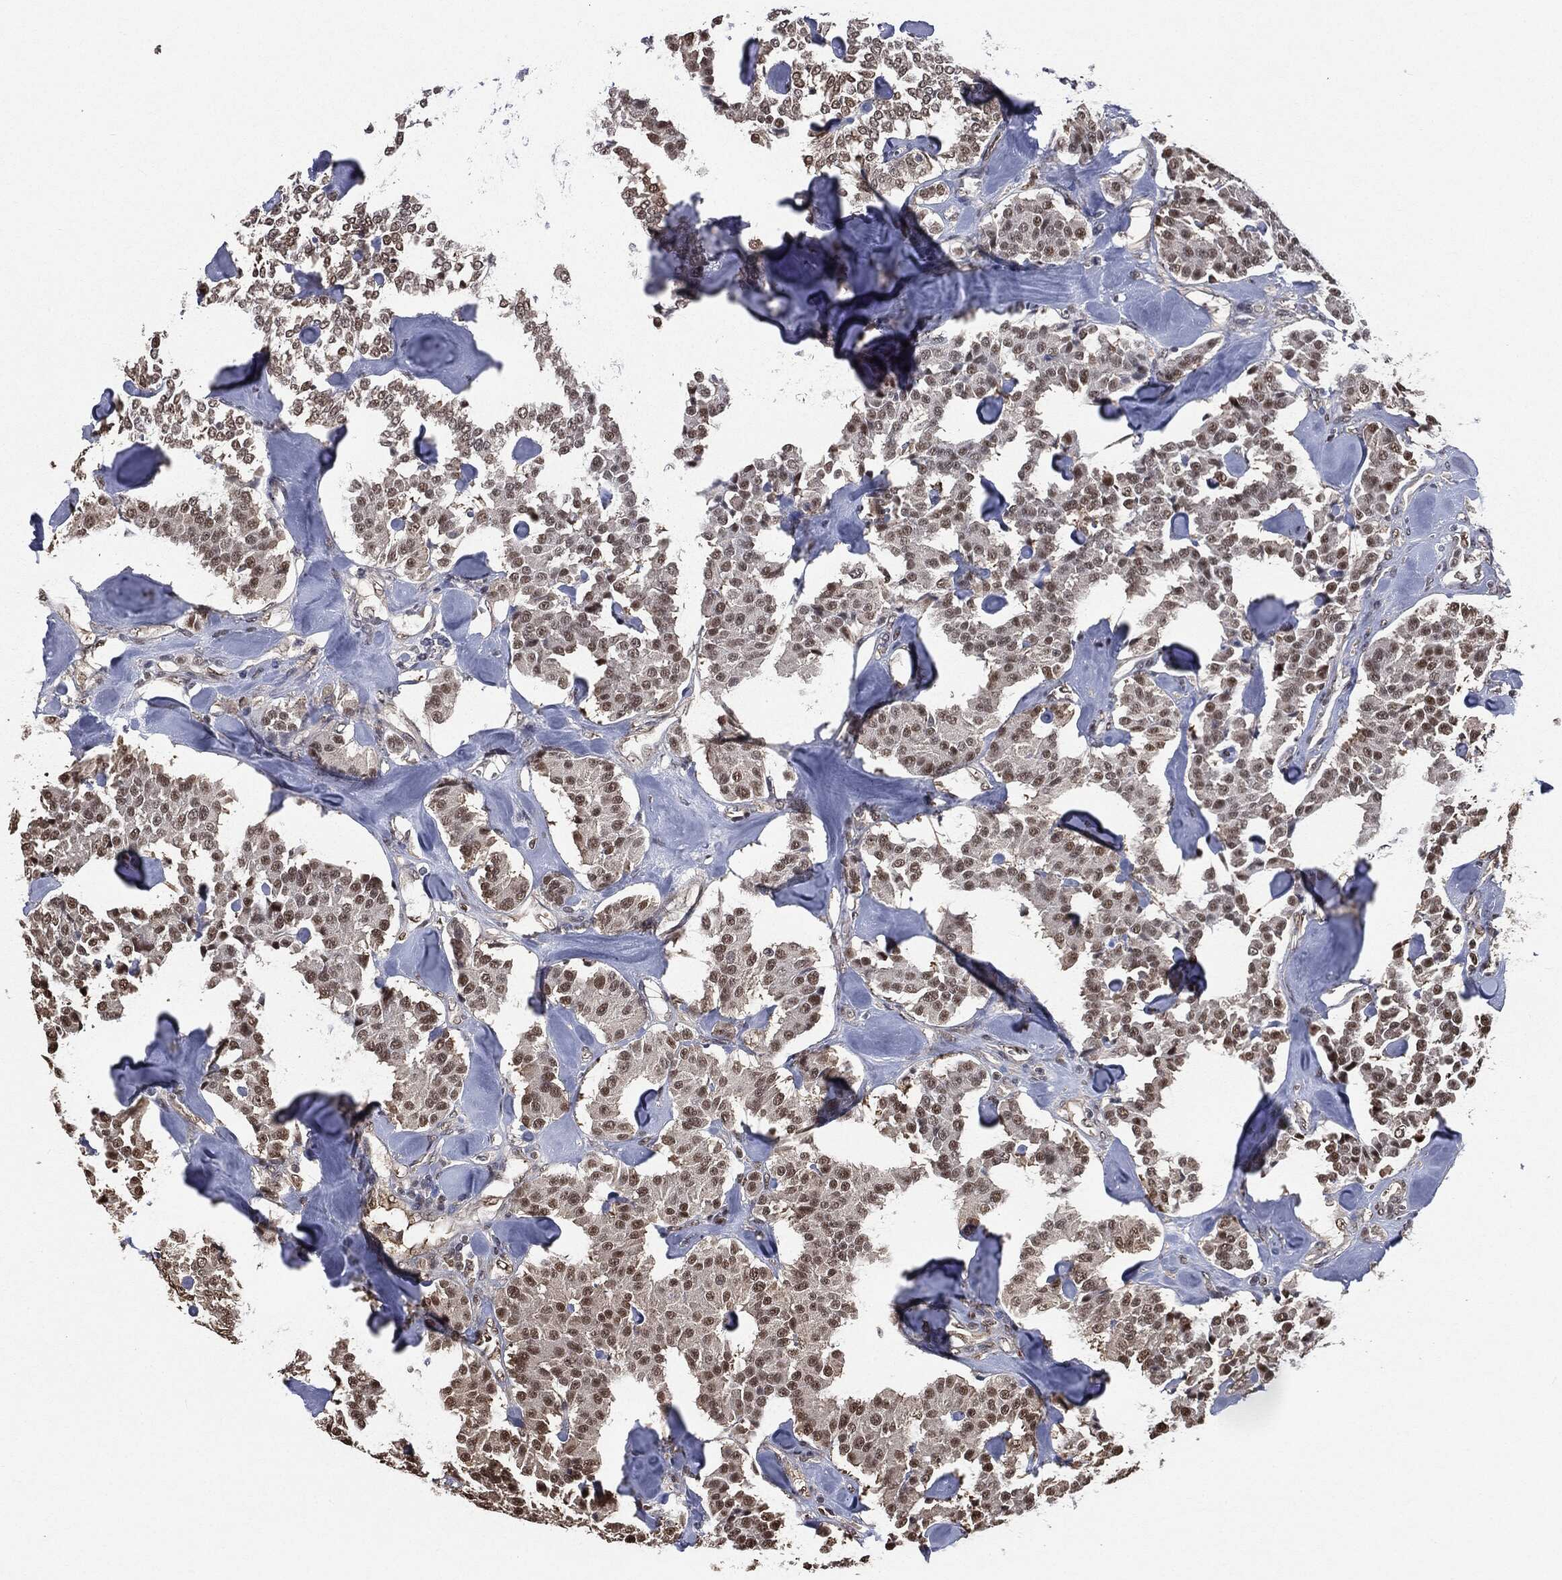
{"staining": {"intensity": "moderate", "quantity": ">75%", "location": "nuclear"}, "tissue": "carcinoid", "cell_type": "Tumor cells", "image_type": "cancer", "snomed": [{"axis": "morphology", "description": "Carcinoid, malignant, NOS"}, {"axis": "topography", "description": "Pancreas"}], "caption": "Moderate nuclear positivity is present in about >75% of tumor cells in carcinoid (malignant).", "gene": "SHLD2", "patient": {"sex": "male", "age": 41}}